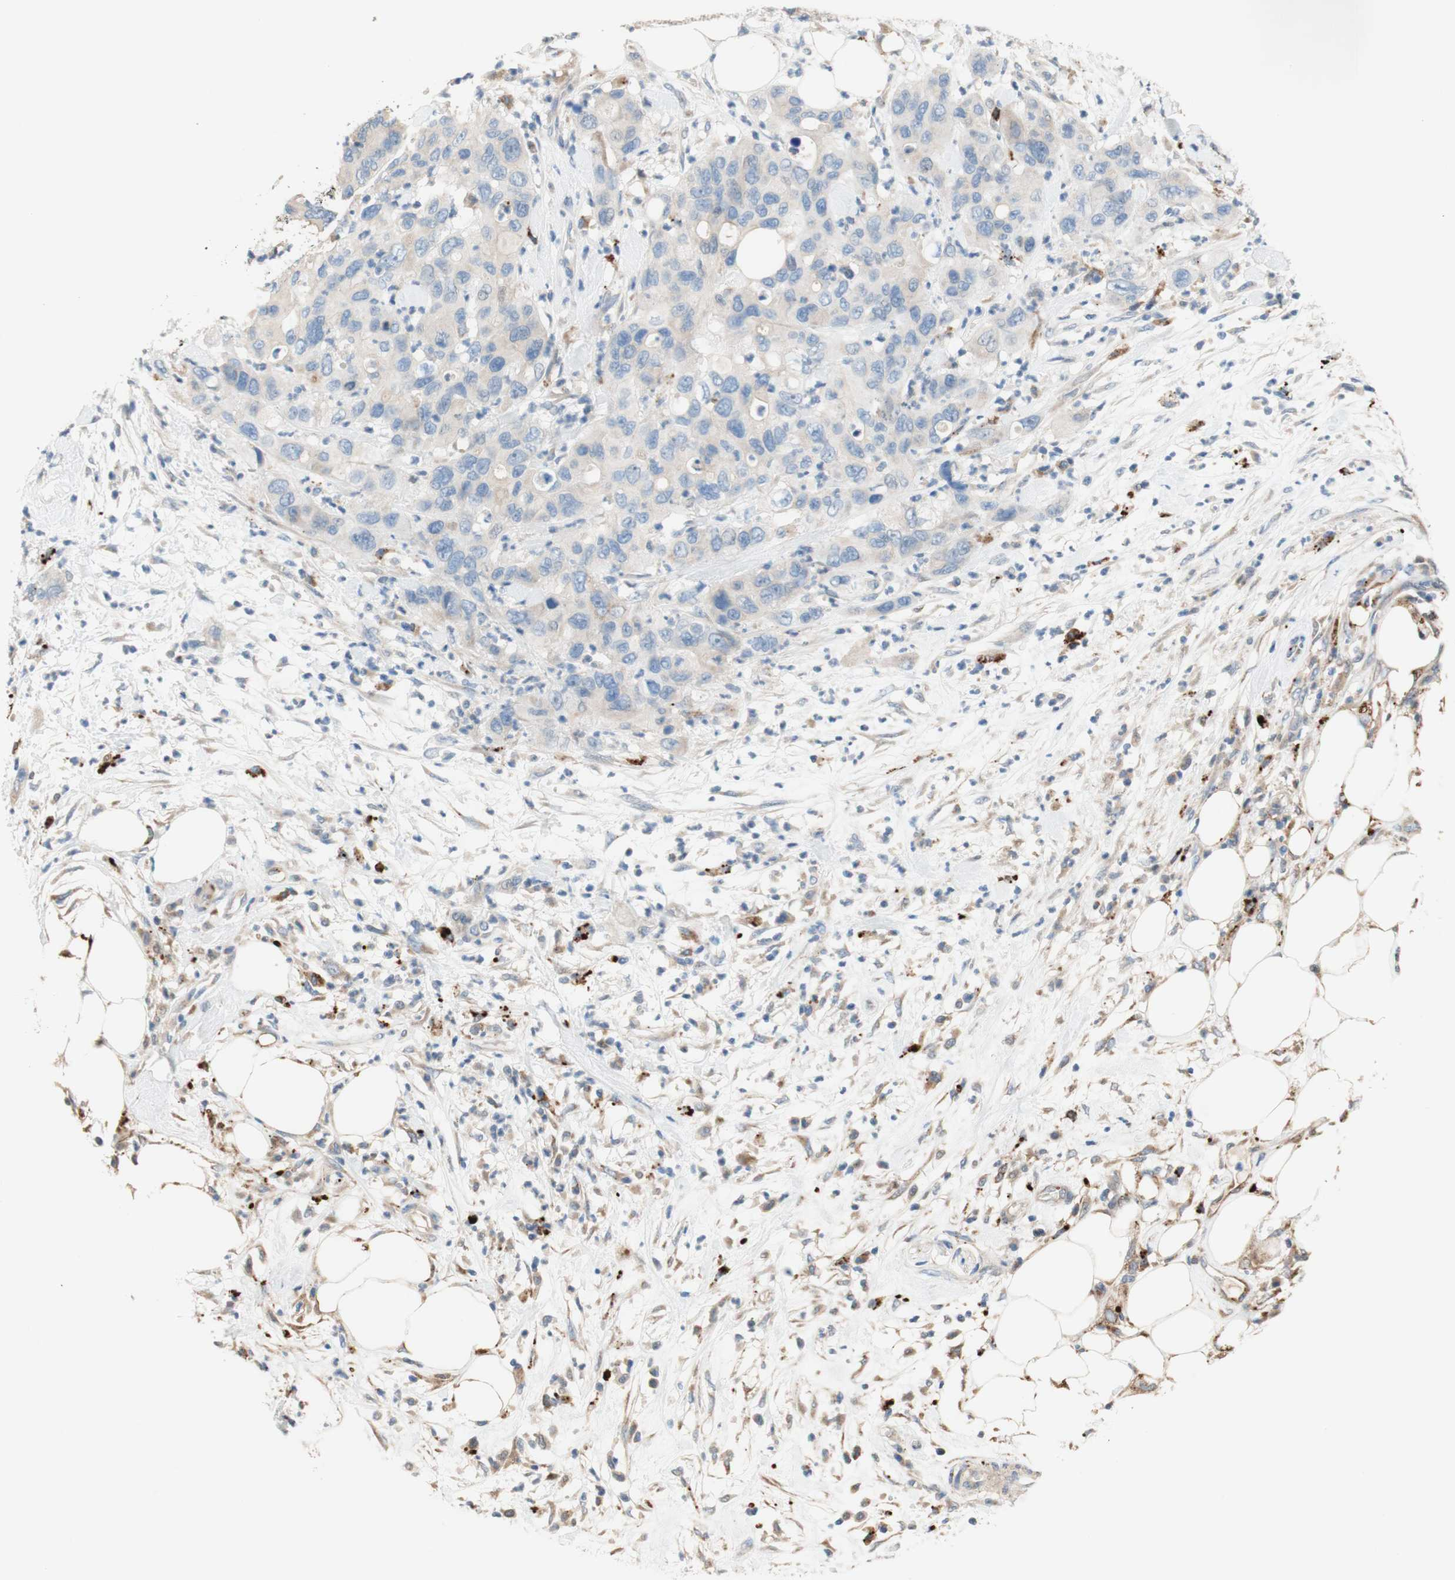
{"staining": {"intensity": "negative", "quantity": "none", "location": "none"}, "tissue": "pancreatic cancer", "cell_type": "Tumor cells", "image_type": "cancer", "snomed": [{"axis": "morphology", "description": "Adenocarcinoma, NOS"}, {"axis": "topography", "description": "Pancreas"}], "caption": "High magnification brightfield microscopy of pancreatic adenocarcinoma stained with DAB (brown) and counterstained with hematoxylin (blue): tumor cells show no significant staining.", "gene": "PTPN21", "patient": {"sex": "female", "age": 71}}